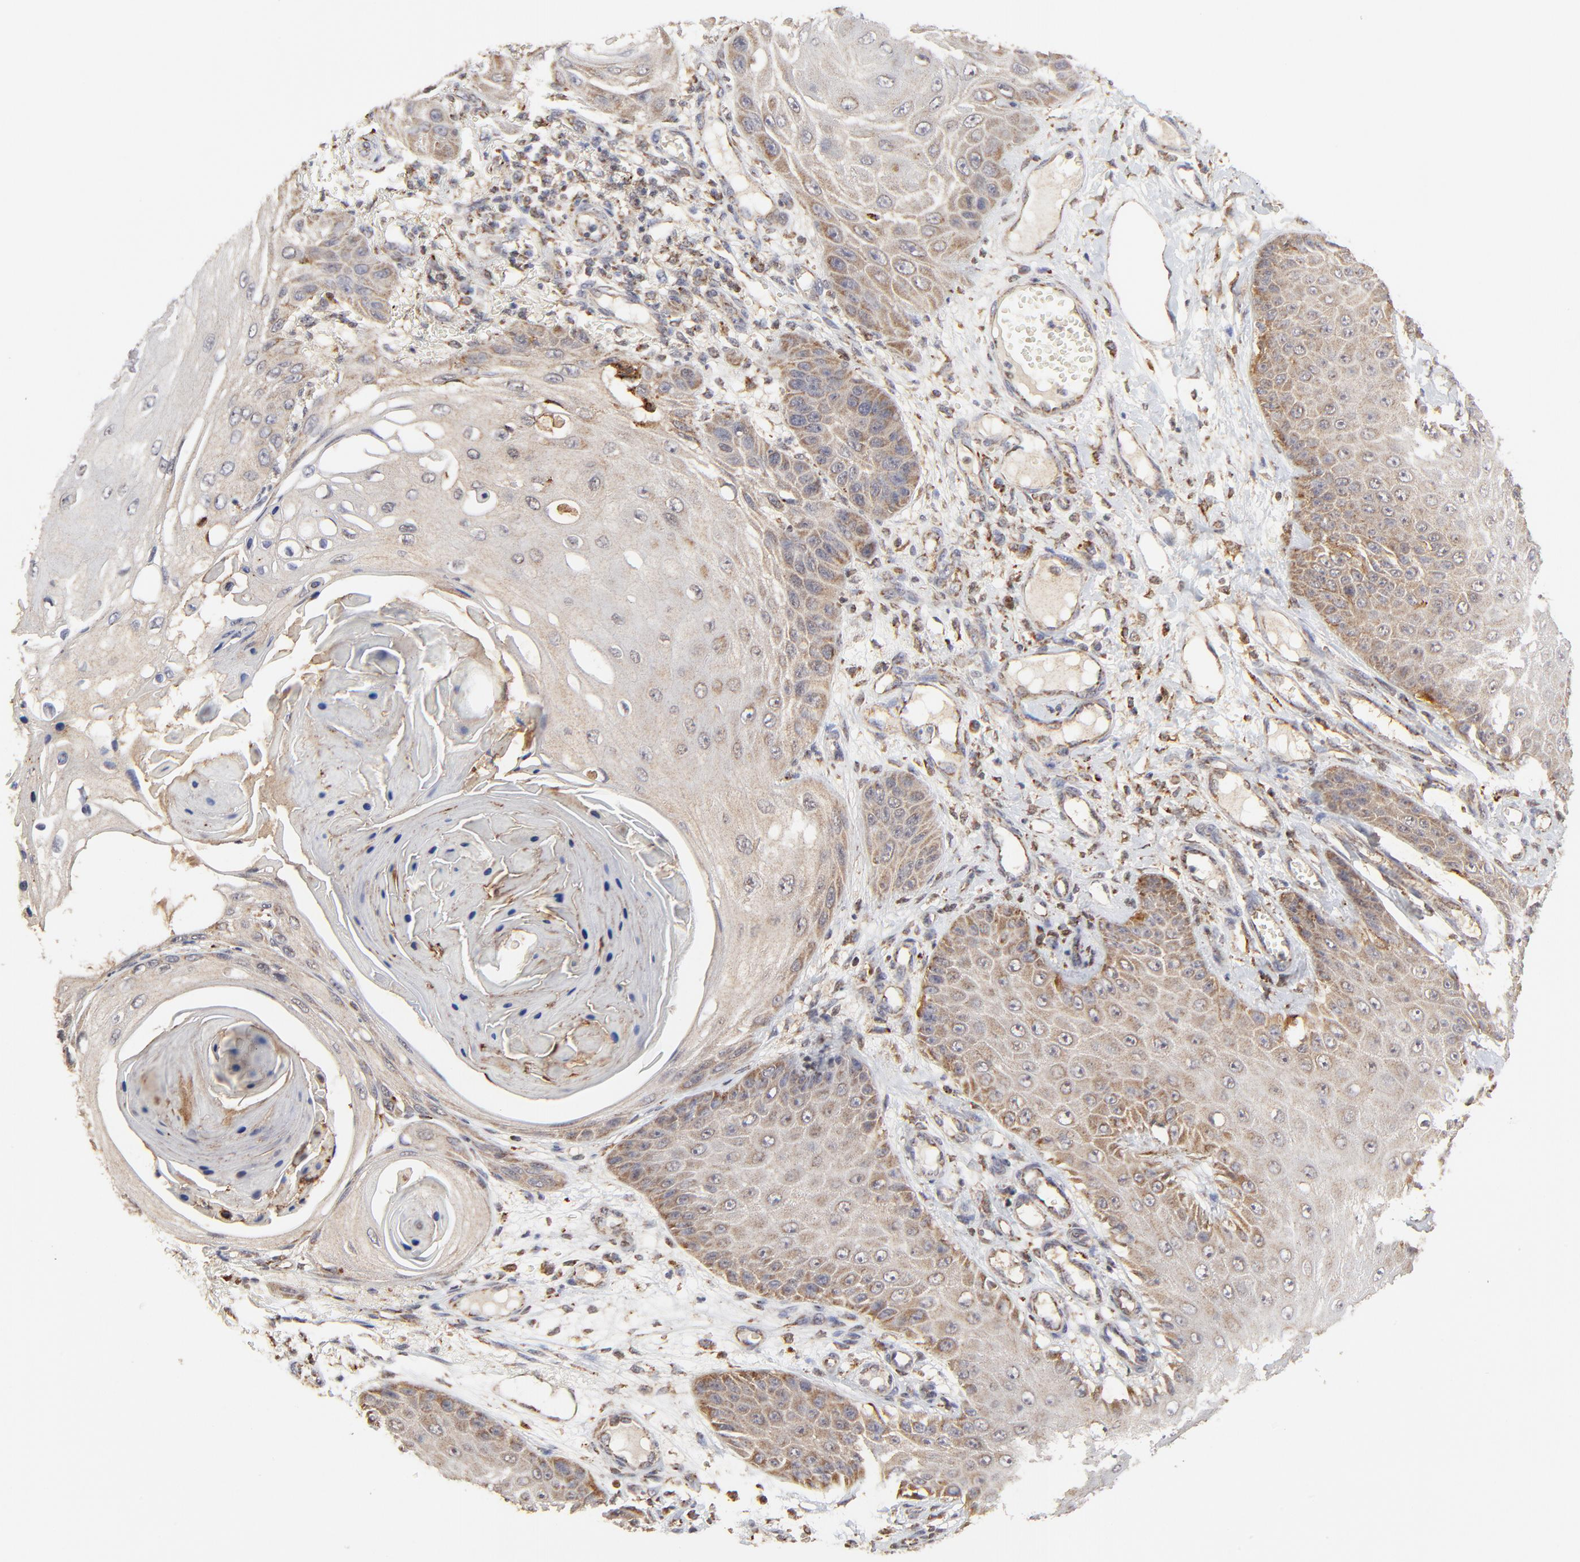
{"staining": {"intensity": "moderate", "quantity": "25%-75%", "location": "cytoplasmic/membranous"}, "tissue": "skin cancer", "cell_type": "Tumor cells", "image_type": "cancer", "snomed": [{"axis": "morphology", "description": "Squamous cell carcinoma, NOS"}, {"axis": "topography", "description": "Skin"}], "caption": "IHC (DAB (3,3'-diaminobenzidine)) staining of human skin cancer reveals moderate cytoplasmic/membranous protein staining in about 25%-75% of tumor cells.", "gene": "LGALS3", "patient": {"sex": "female", "age": 40}}